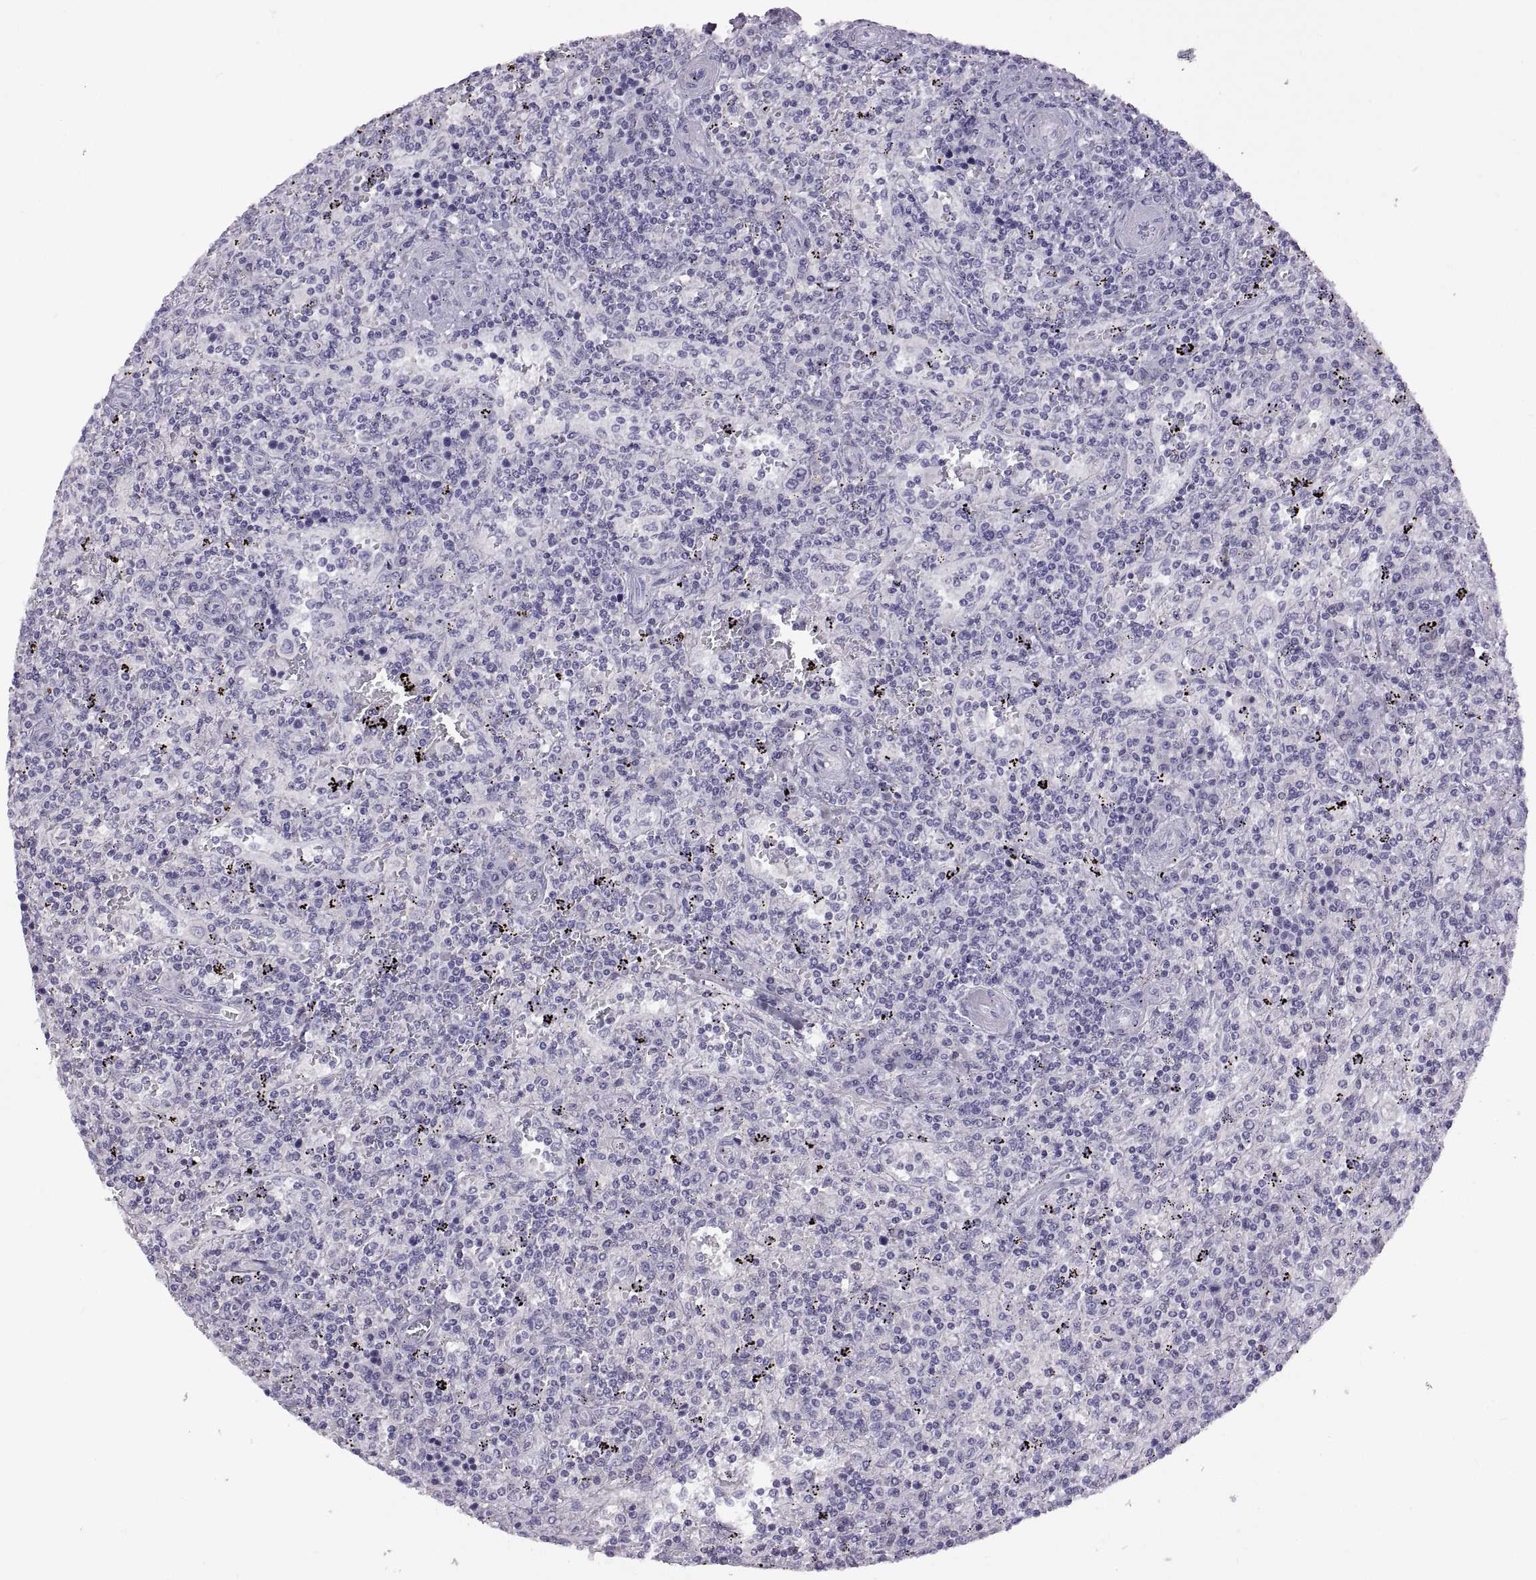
{"staining": {"intensity": "negative", "quantity": "none", "location": "none"}, "tissue": "lymphoma", "cell_type": "Tumor cells", "image_type": "cancer", "snomed": [{"axis": "morphology", "description": "Malignant lymphoma, non-Hodgkin's type, Low grade"}, {"axis": "topography", "description": "Spleen"}], "caption": "Histopathology image shows no protein staining in tumor cells of low-grade malignant lymphoma, non-Hodgkin's type tissue.", "gene": "RDM1", "patient": {"sex": "male", "age": 62}}